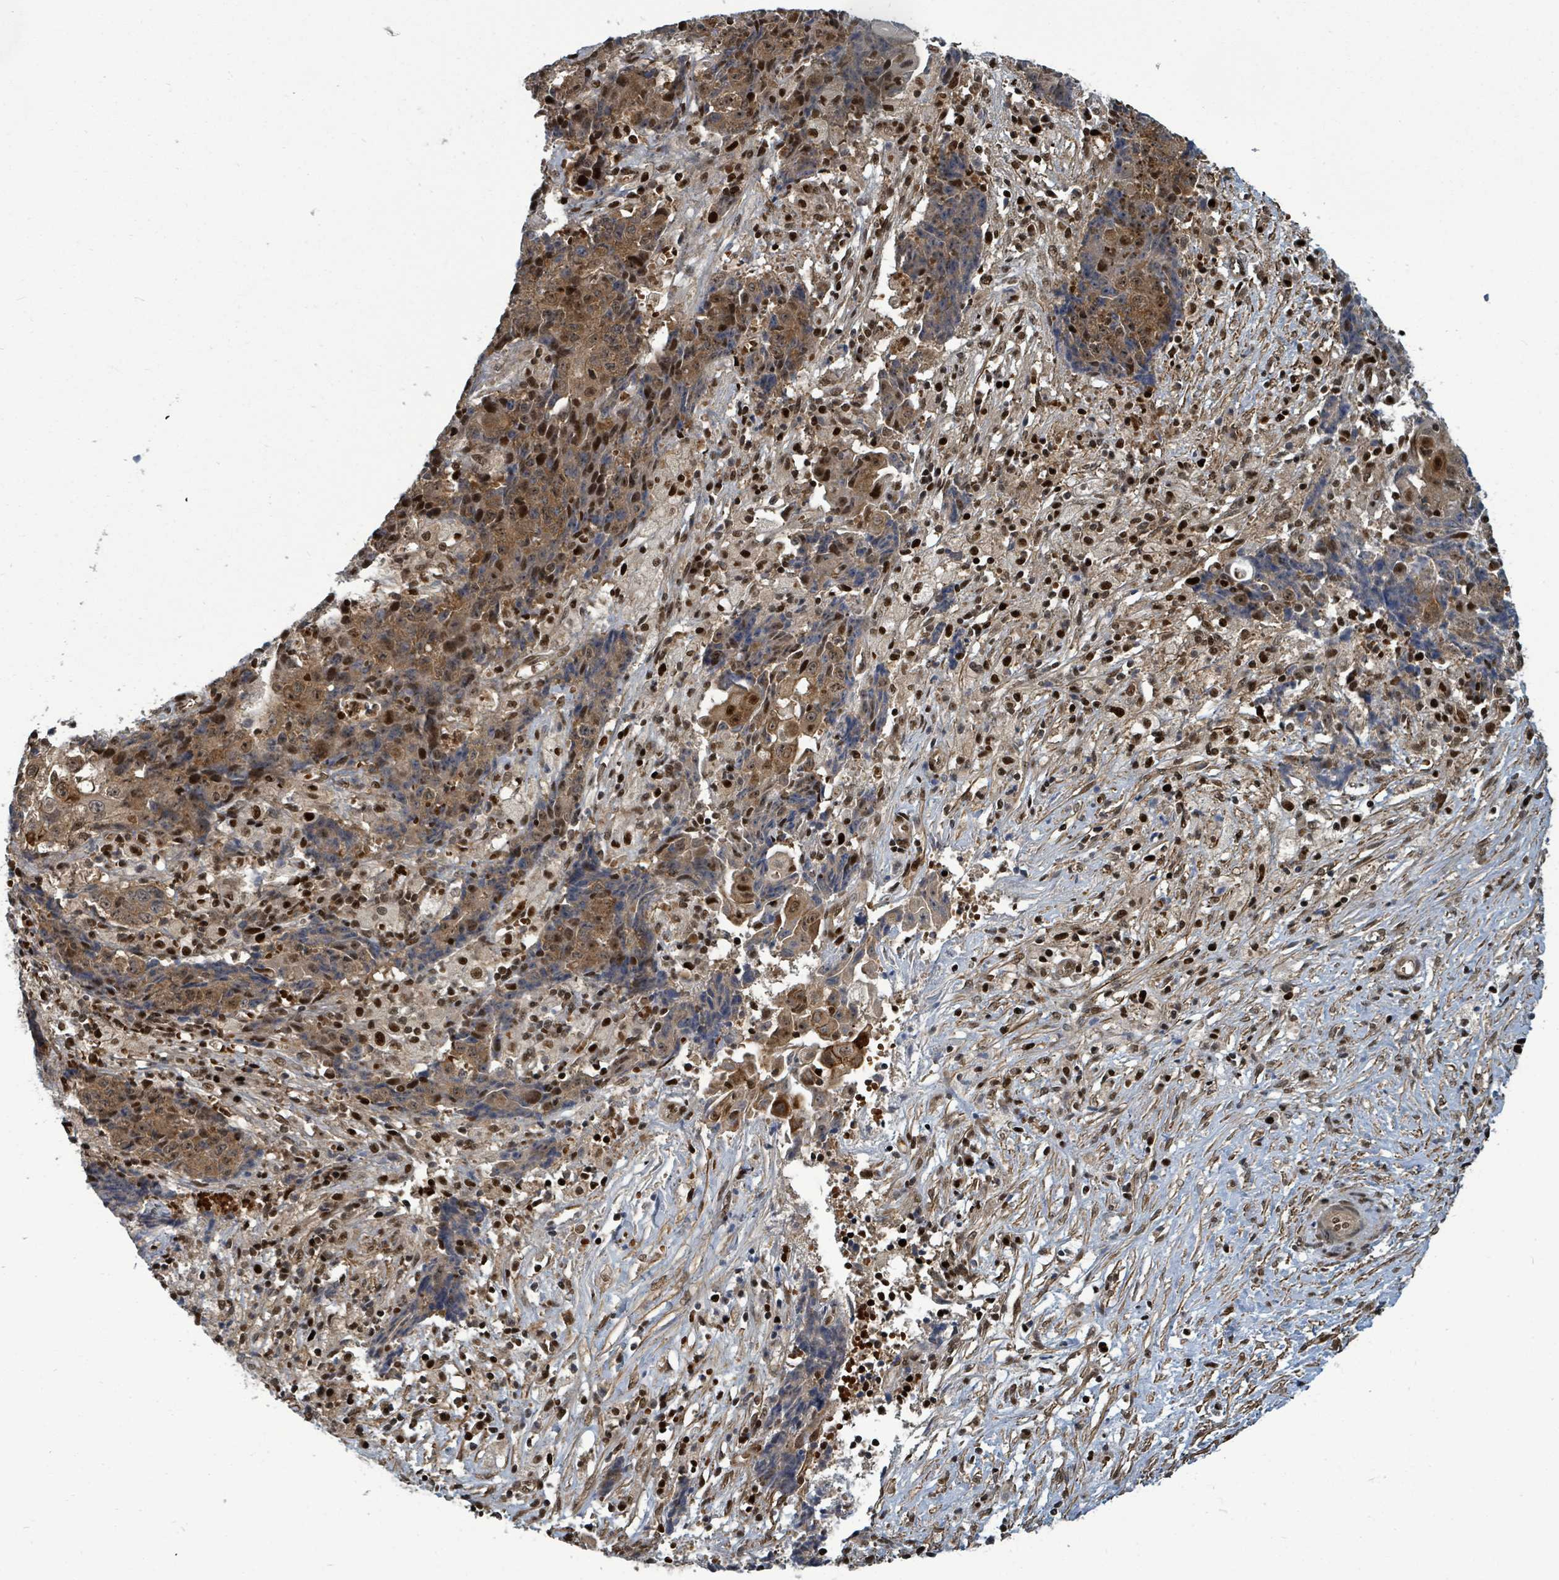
{"staining": {"intensity": "moderate", "quantity": ">75%", "location": "cytoplasmic/membranous,nuclear"}, "tissue": "ovarian cancer", "cell_type": "Tumor cells", "image_type": "cancer", "snomed": [{"axis": "morphology", "description": "Carcinoma, endometroid"}, {"axis": "topography", "description": "Ovary"}], "caption": "This image shows ovarian cancer (endometroid carcinoma) stained with immunohistochemistry to label a protein in brown. The cytoplasmic/membranous and nuclear of tumor cells show moderate positivity for the protein. Nuclei are counter-stained blue.", "gene": "TRDMT1", "patient": {"sex": "female", "age": 42}}